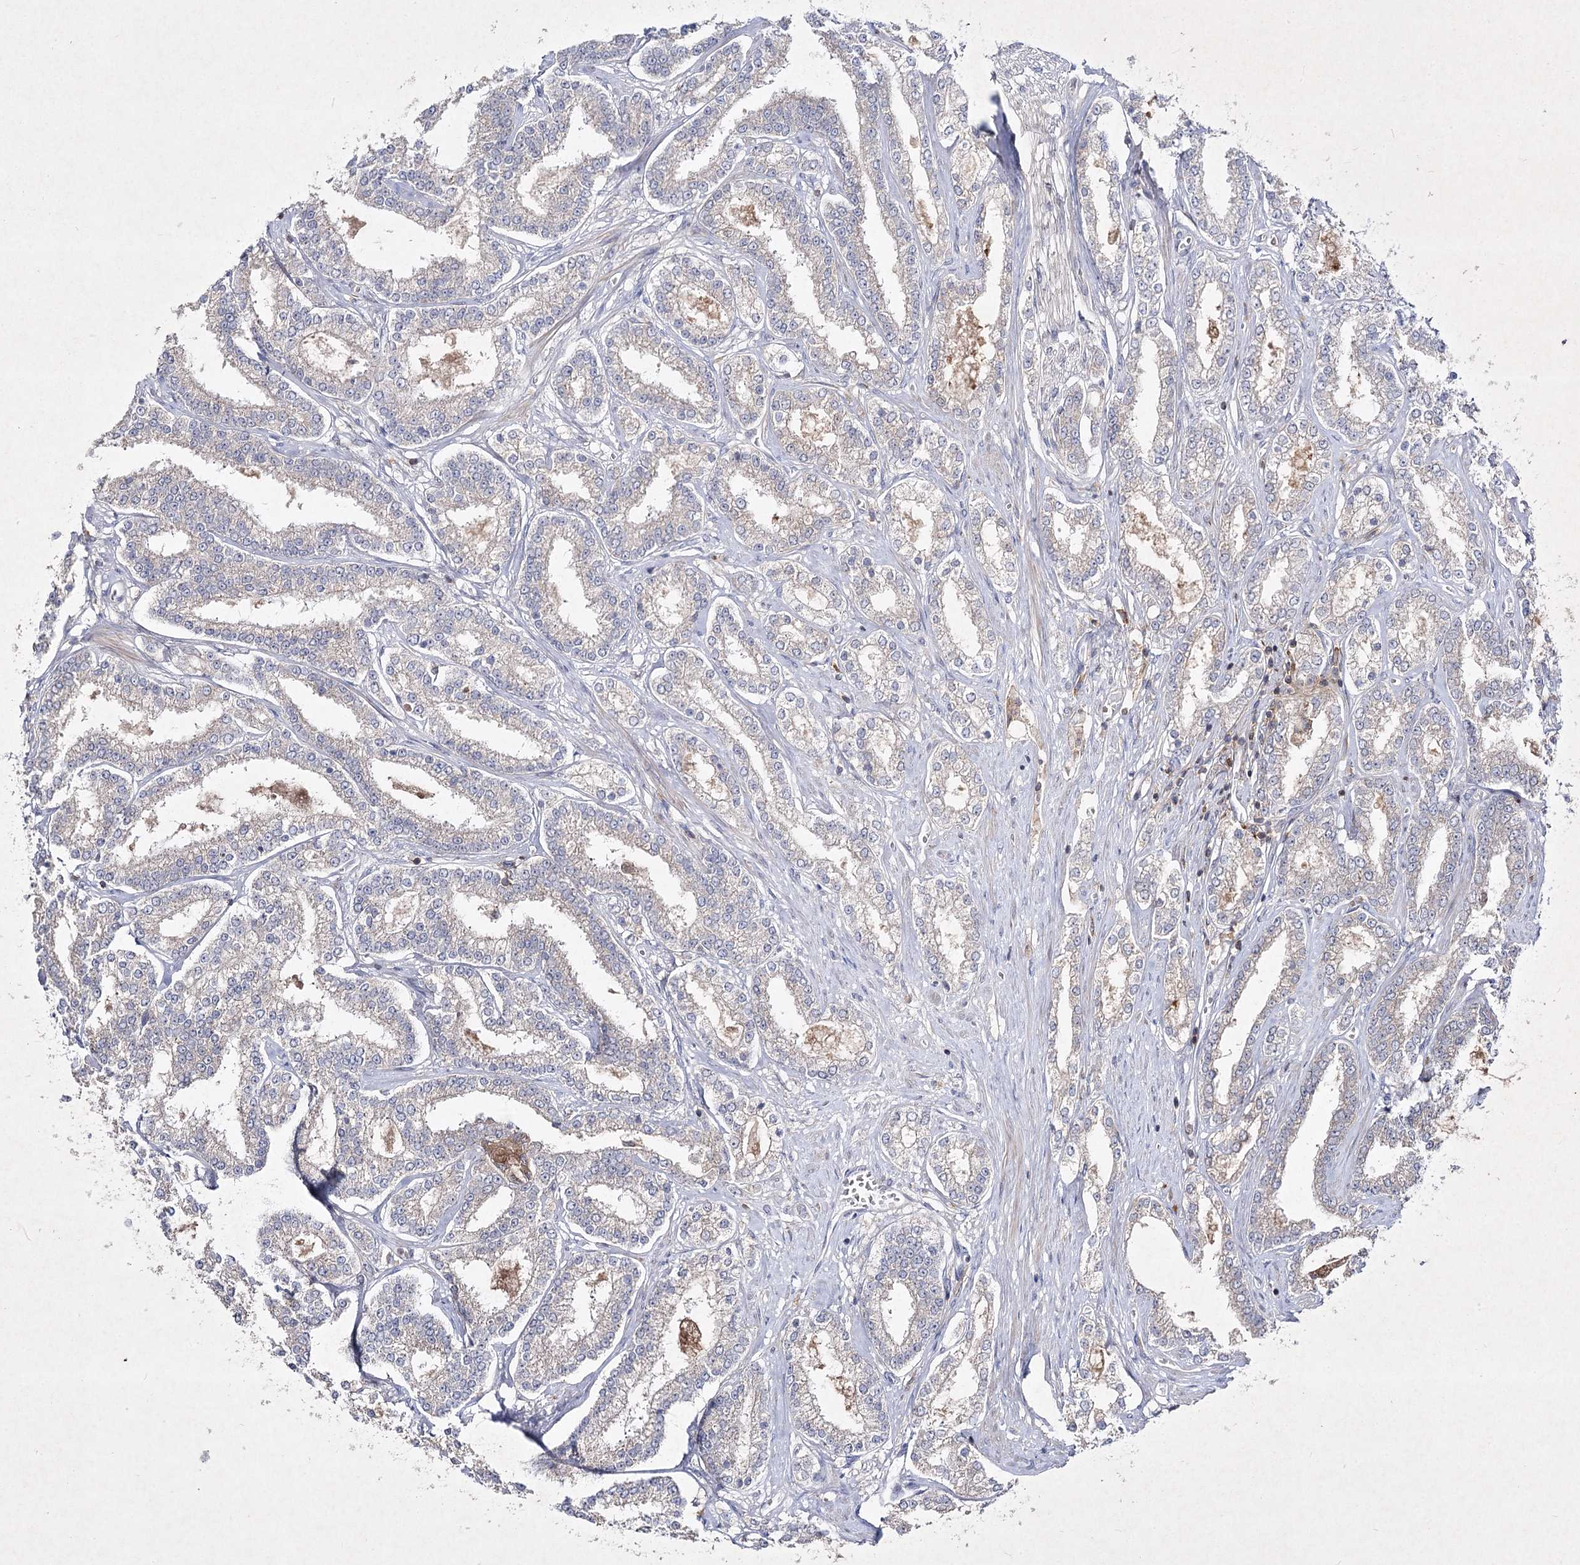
{"staining": {"intensity": "negative", "quantity": "none", "location": "none"}, "tissue": "prostate cancer", "cell_type": "Tumor cells", "image_type": "cancer", "snomed": [{"axis": "morphology", "description": "Normal tissue, NOS"}, {"axis": "morphology", "description": "Adenocarcinoma, High grade"}, {"axis": "topography", "description": "Prostate"}], "caption": "There is no significant staining in tumor cells of adenocarcinoma (high-grade) (prostate).", "gene": "CIB2", "patient": {"sex": "male", "age": 83}}